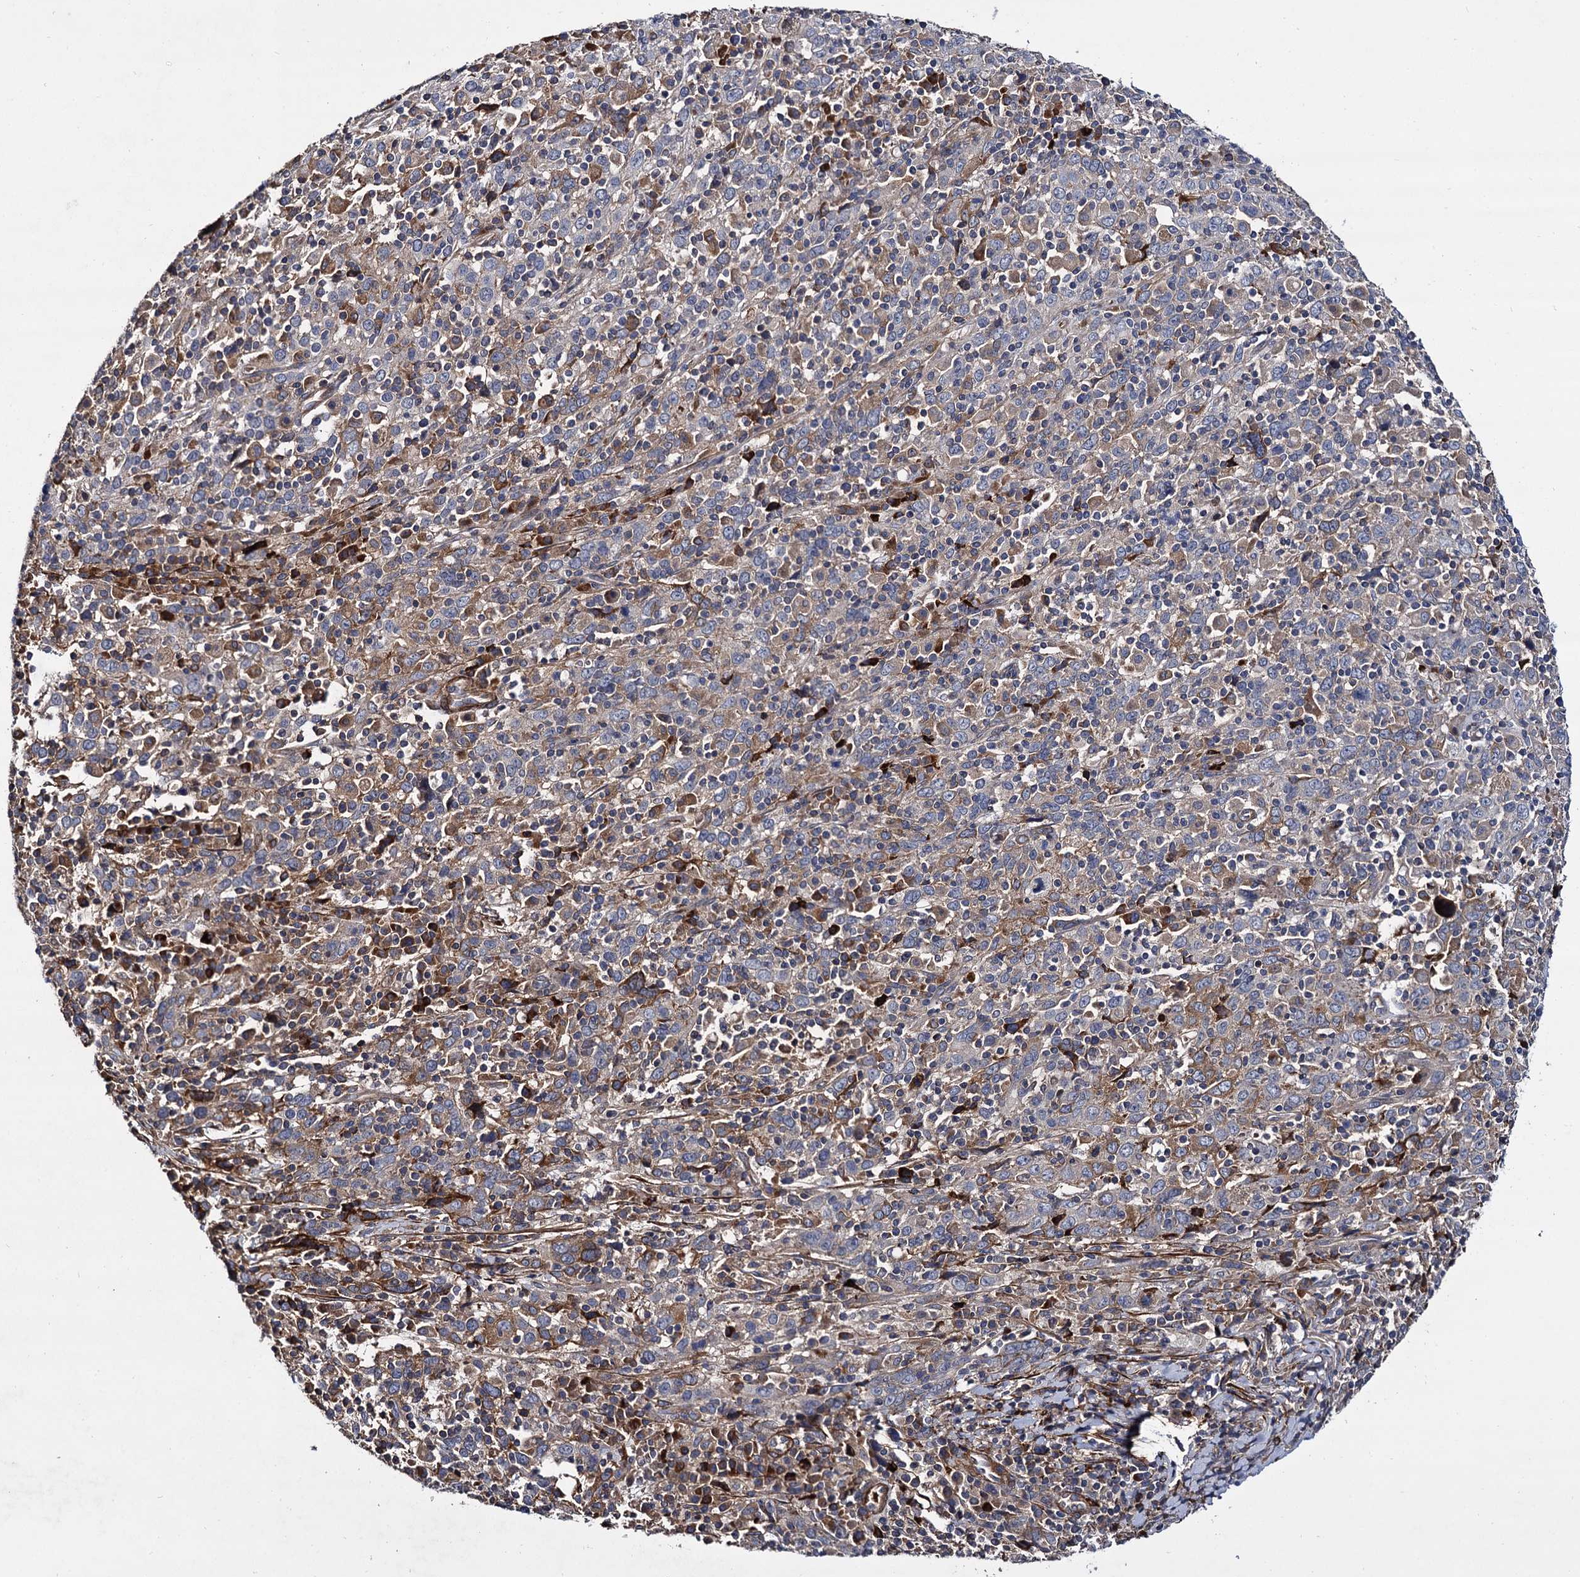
{"staining": {"intensity": "moderate", "quantity": "25%-75%", "location": "cytoplasmic/membranous"}, "tissue": "cervical cancer", "cell_type": "Tumor cells", "image_type": "cancer", "snomed": [{"axis": "morphology", "description": "Squamous cell carcinoma, NOS"}, {"axis": "topography", "description": "Cervix"}], "caption": "This is an image of immunohistochemistry (IHC) staining of squamous cell carcinoma (cervical), which shows moderate expression in the cytoplasmic/membranous of tumor cells.", "gene": "ISM2", "patient": {"sex": "female", "age": 46}}